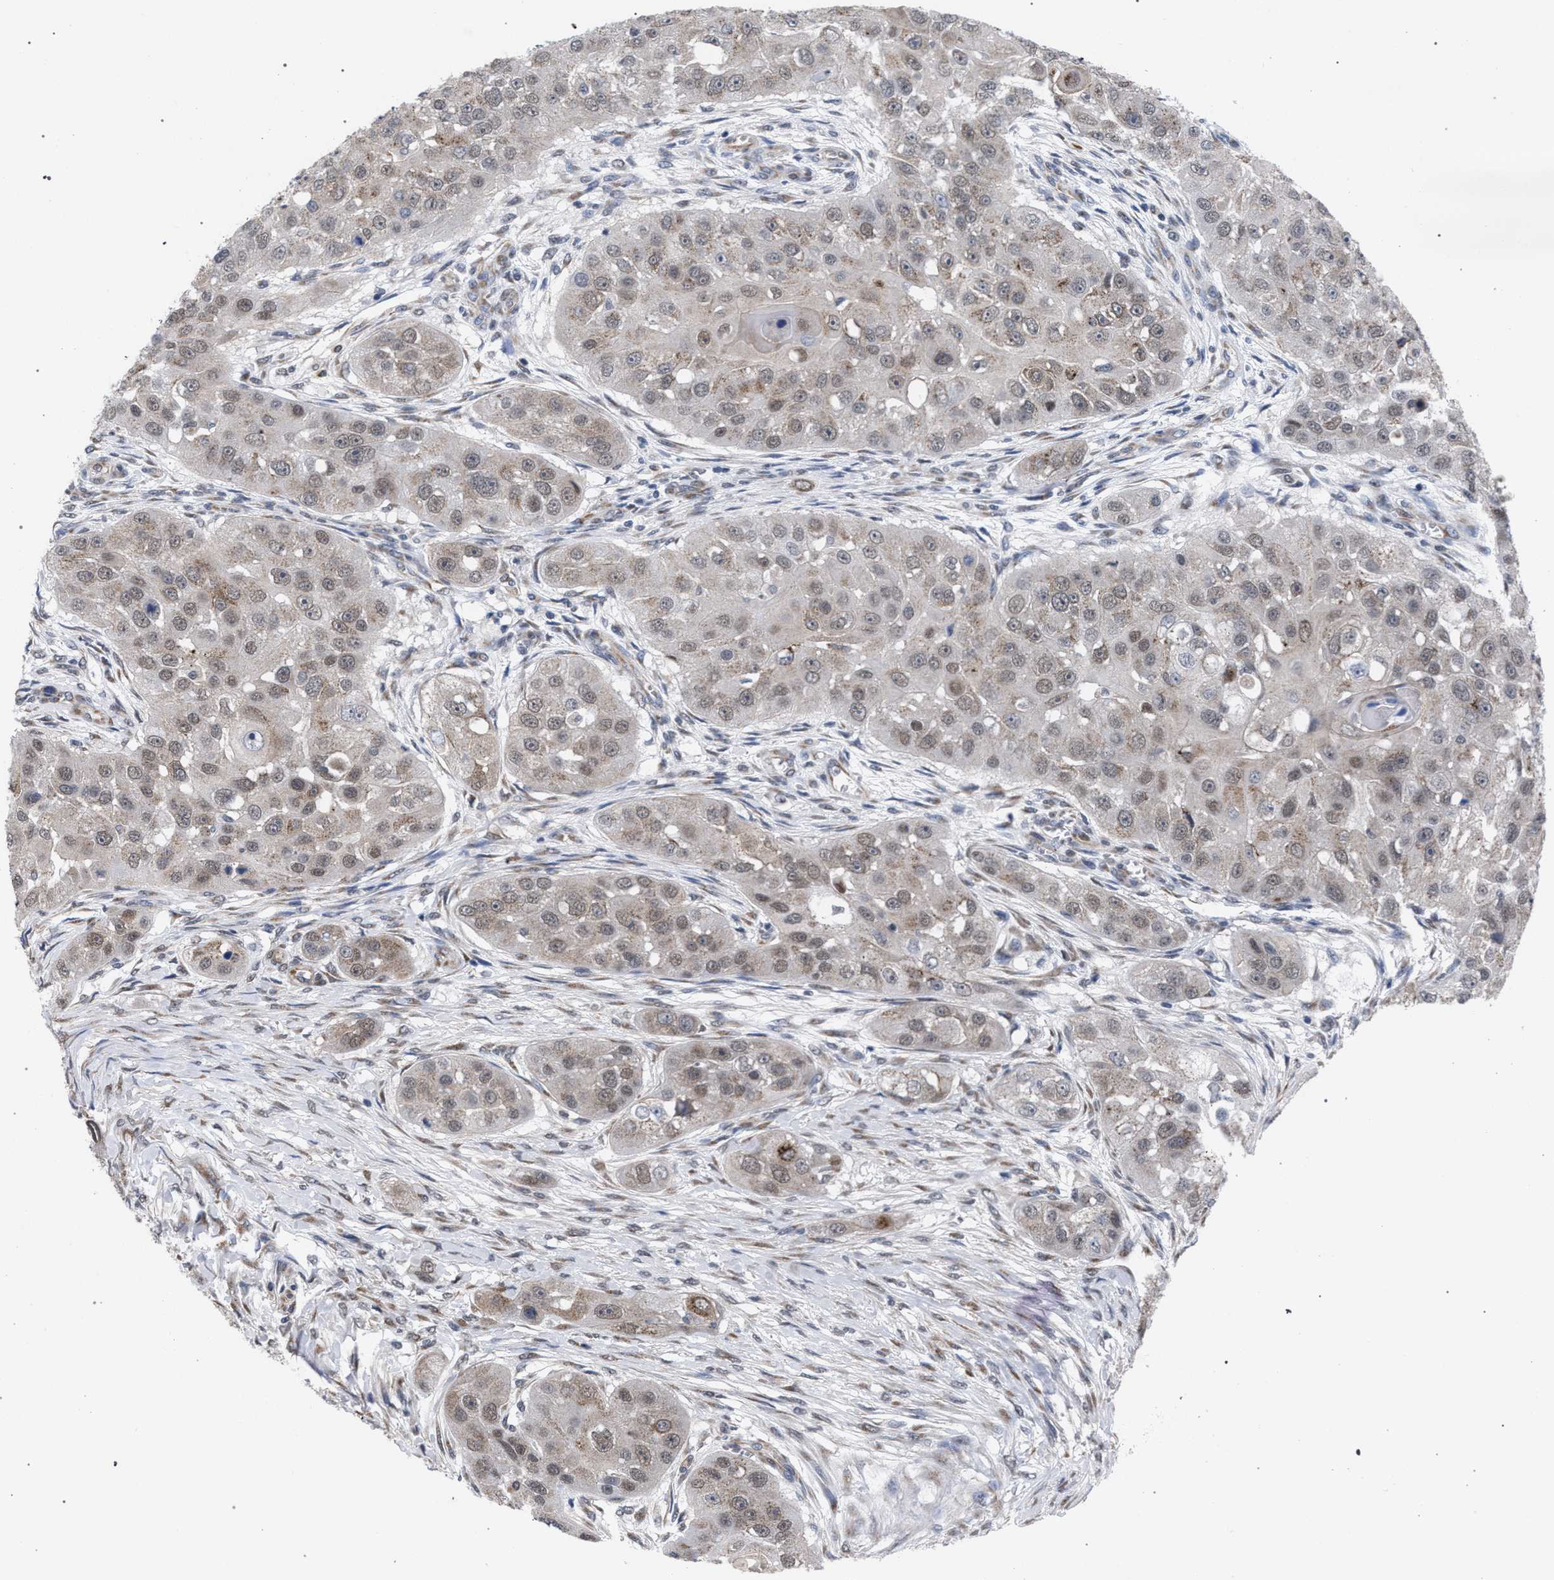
{"staining": {"intensity": "weak", "quantity": "25%-75%", "location": "cytoplasmic/membranous"}, "tissue": "head and neck cancer", "cell_type": "Tumor cells", "image_type": "cancer", "snomed": [{"axis": "morphology", "description": "Normal tissue, NOS"}, {"axis": "morphology", "description": "Squamous cell carcinoma, NOS"}, {"axis": "topography", "description": "Skeletal muscle"}, {"axis": "topography", "description": "Head-Neck"}], "caption": "A brown stain labels weak cytoplasmic/membranous positivity of a protein in human head and neck cancer (squamous cell carcinoma) tumor cells.", "gene": "GOLGA2", "patient": {"sex": "male", "age": 51}}